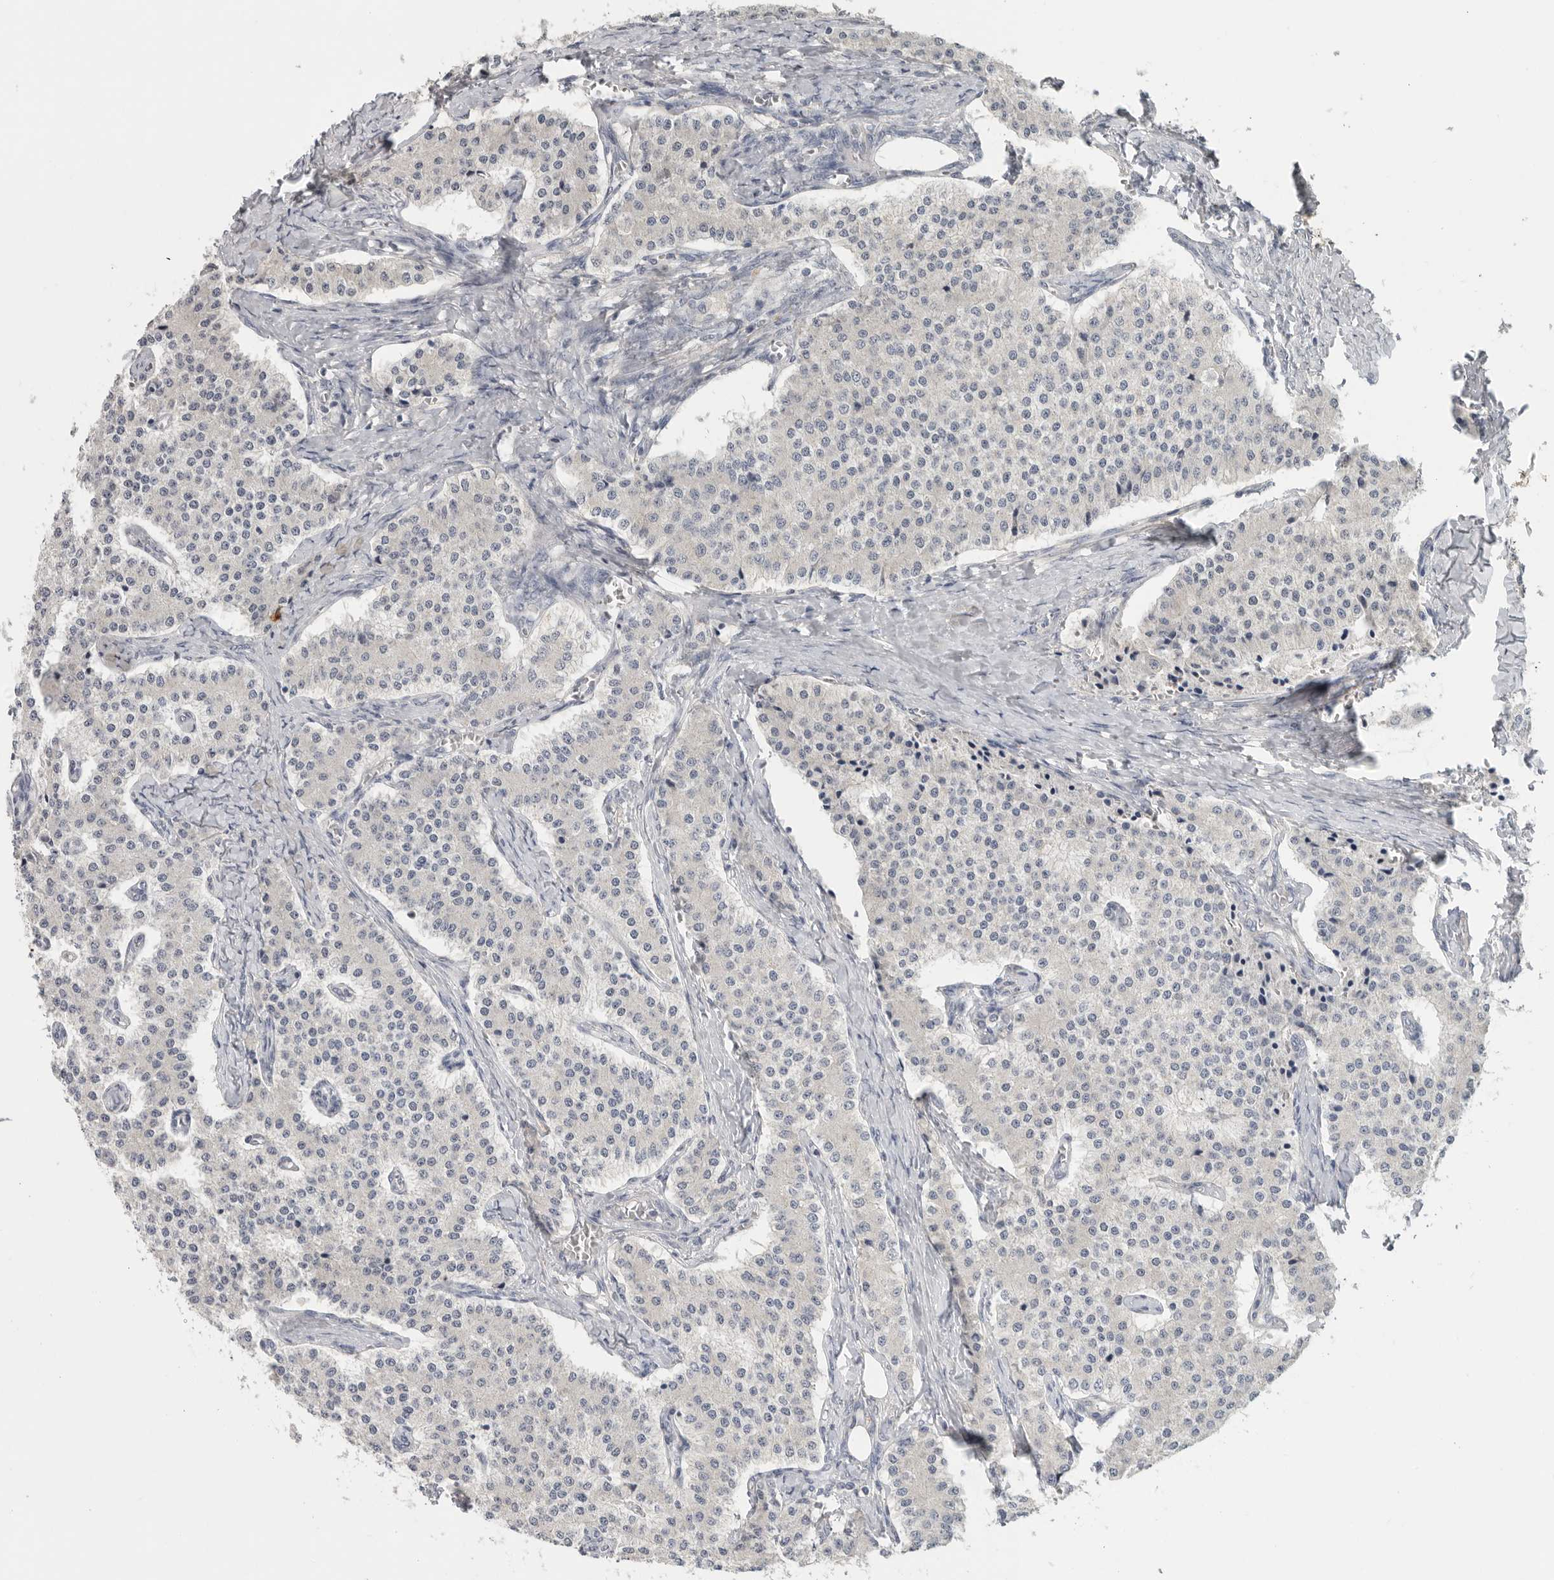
{"staining": {"intensity": "negative", "quantity": "none", "location": "none"}, "tissue": "carcinoid", "cell_type": "Tumor cells", "image_type": "cancer", "snomed": [{"axis": "morphology", "description": "Carcinoid, malignant, NOS"}, {"axis": "topography", "description": "Colon"}], "caption": "High magnification brightfield microscopy of carcinoid stained with DAB (brown) and counterstained with hematoxylin (blue): tumor cells show no significant positivity. The staining was performed using DAB (3,3'-diaminobenzidine) to visualize the protein expression in brown, while the nuclei were stained in blue with hematoxylin (Magnification: 20x).", "gene": "REG4", "patient": {"sex": "female", "age": 52}}